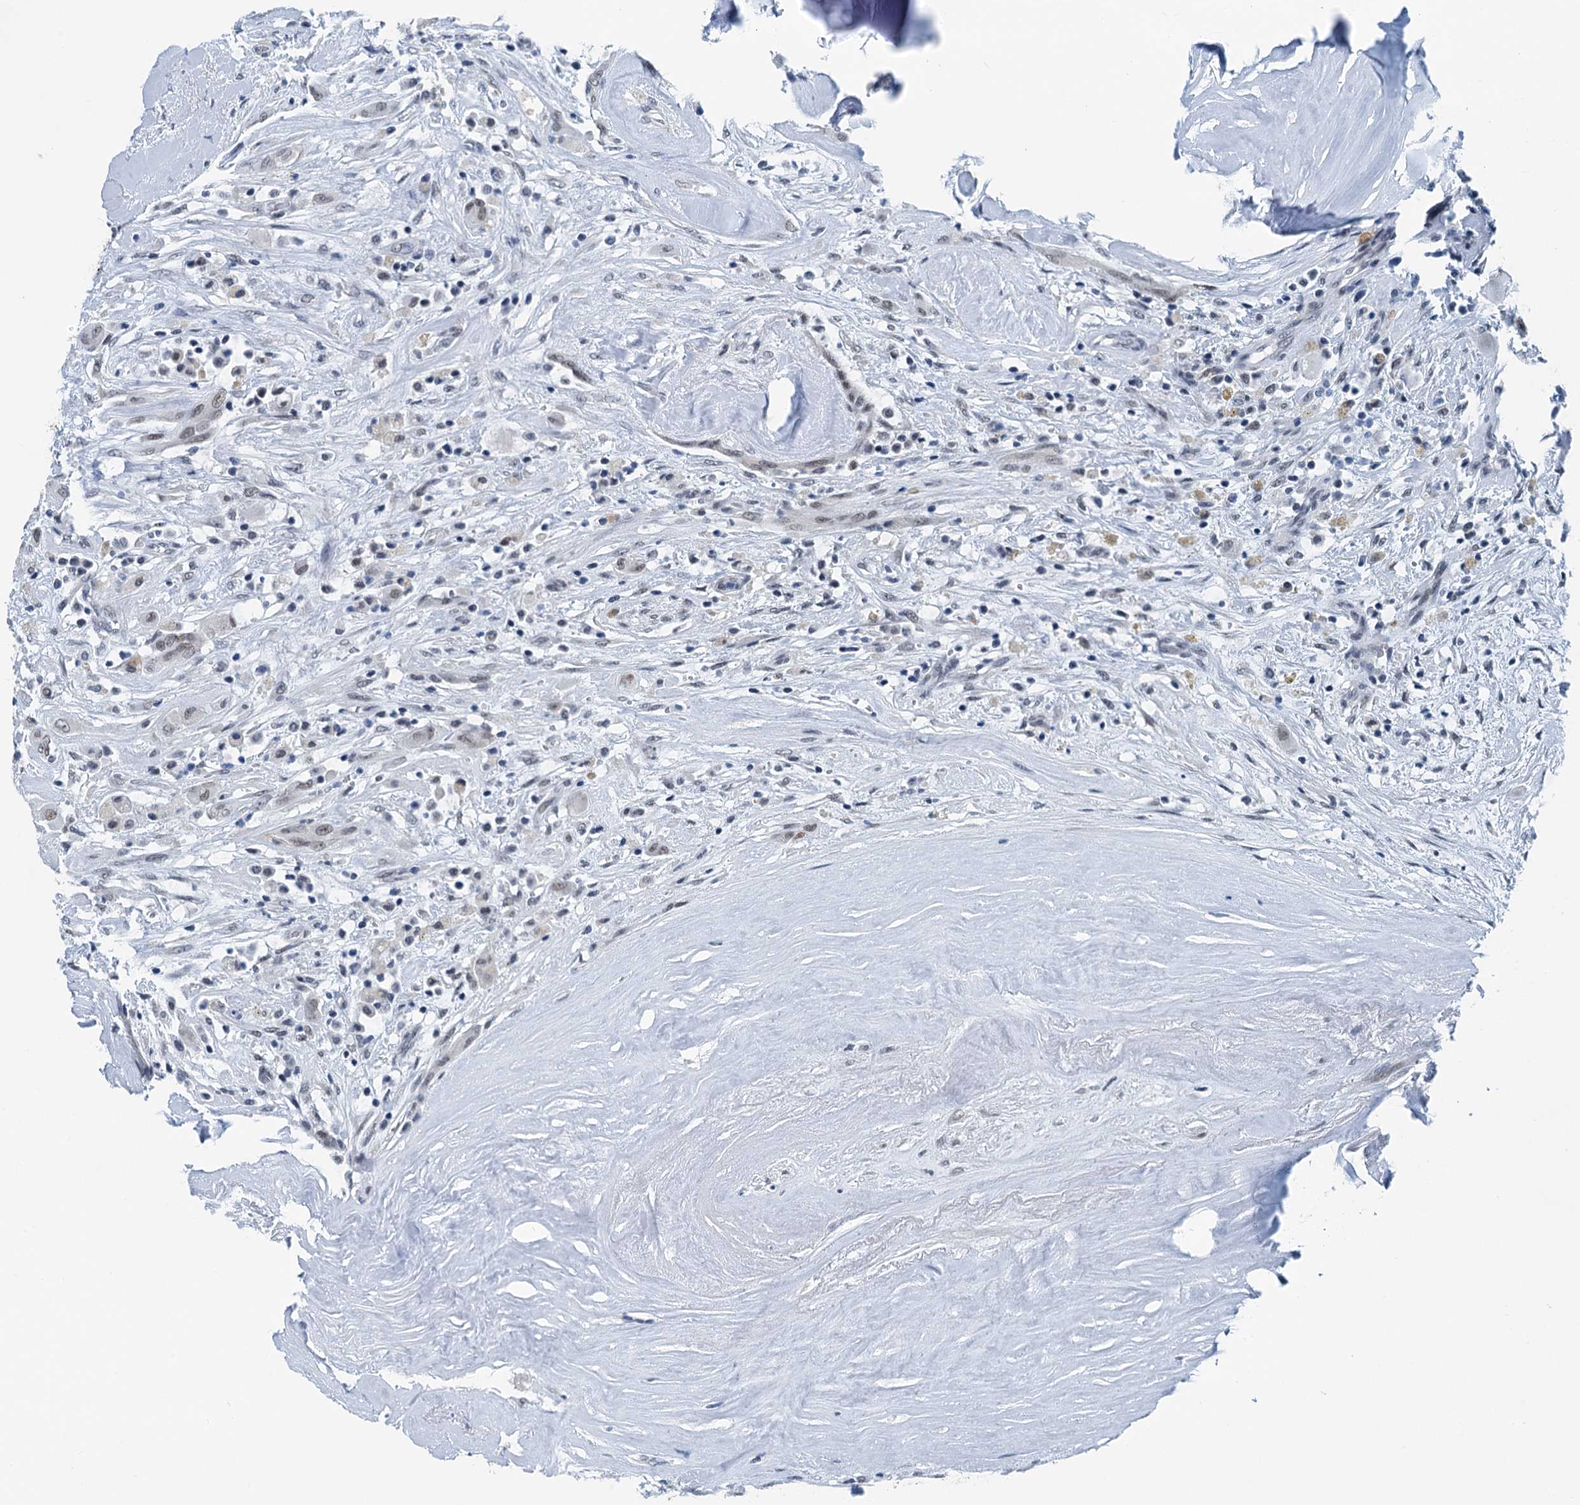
{"staining": {"intensity": "weak", "quantity": "<25%", "location": "nuclear"}, "tissue": "thyroid cancer", "cell_type": "Tumor cells", "image_type": "cancer", "snomed": [{"axis": "morphology", "description": "Papillary adenocarcinoma, NOS"}, {"axis": "topography", "description": "Thyroid gland"}], "caption": "Immunohistochemical staining of human thyroid papillary adenocarcinoma shows no significant staining in tumor cells. (Stains: DAB (3,3'-diaminobenzidine) IHC with hematoxylin counter stain, Microscopy: brightfield microscopy at high magnification).", "gene": "TRPT1", "patient": {"sex": "female", "age": 59}}